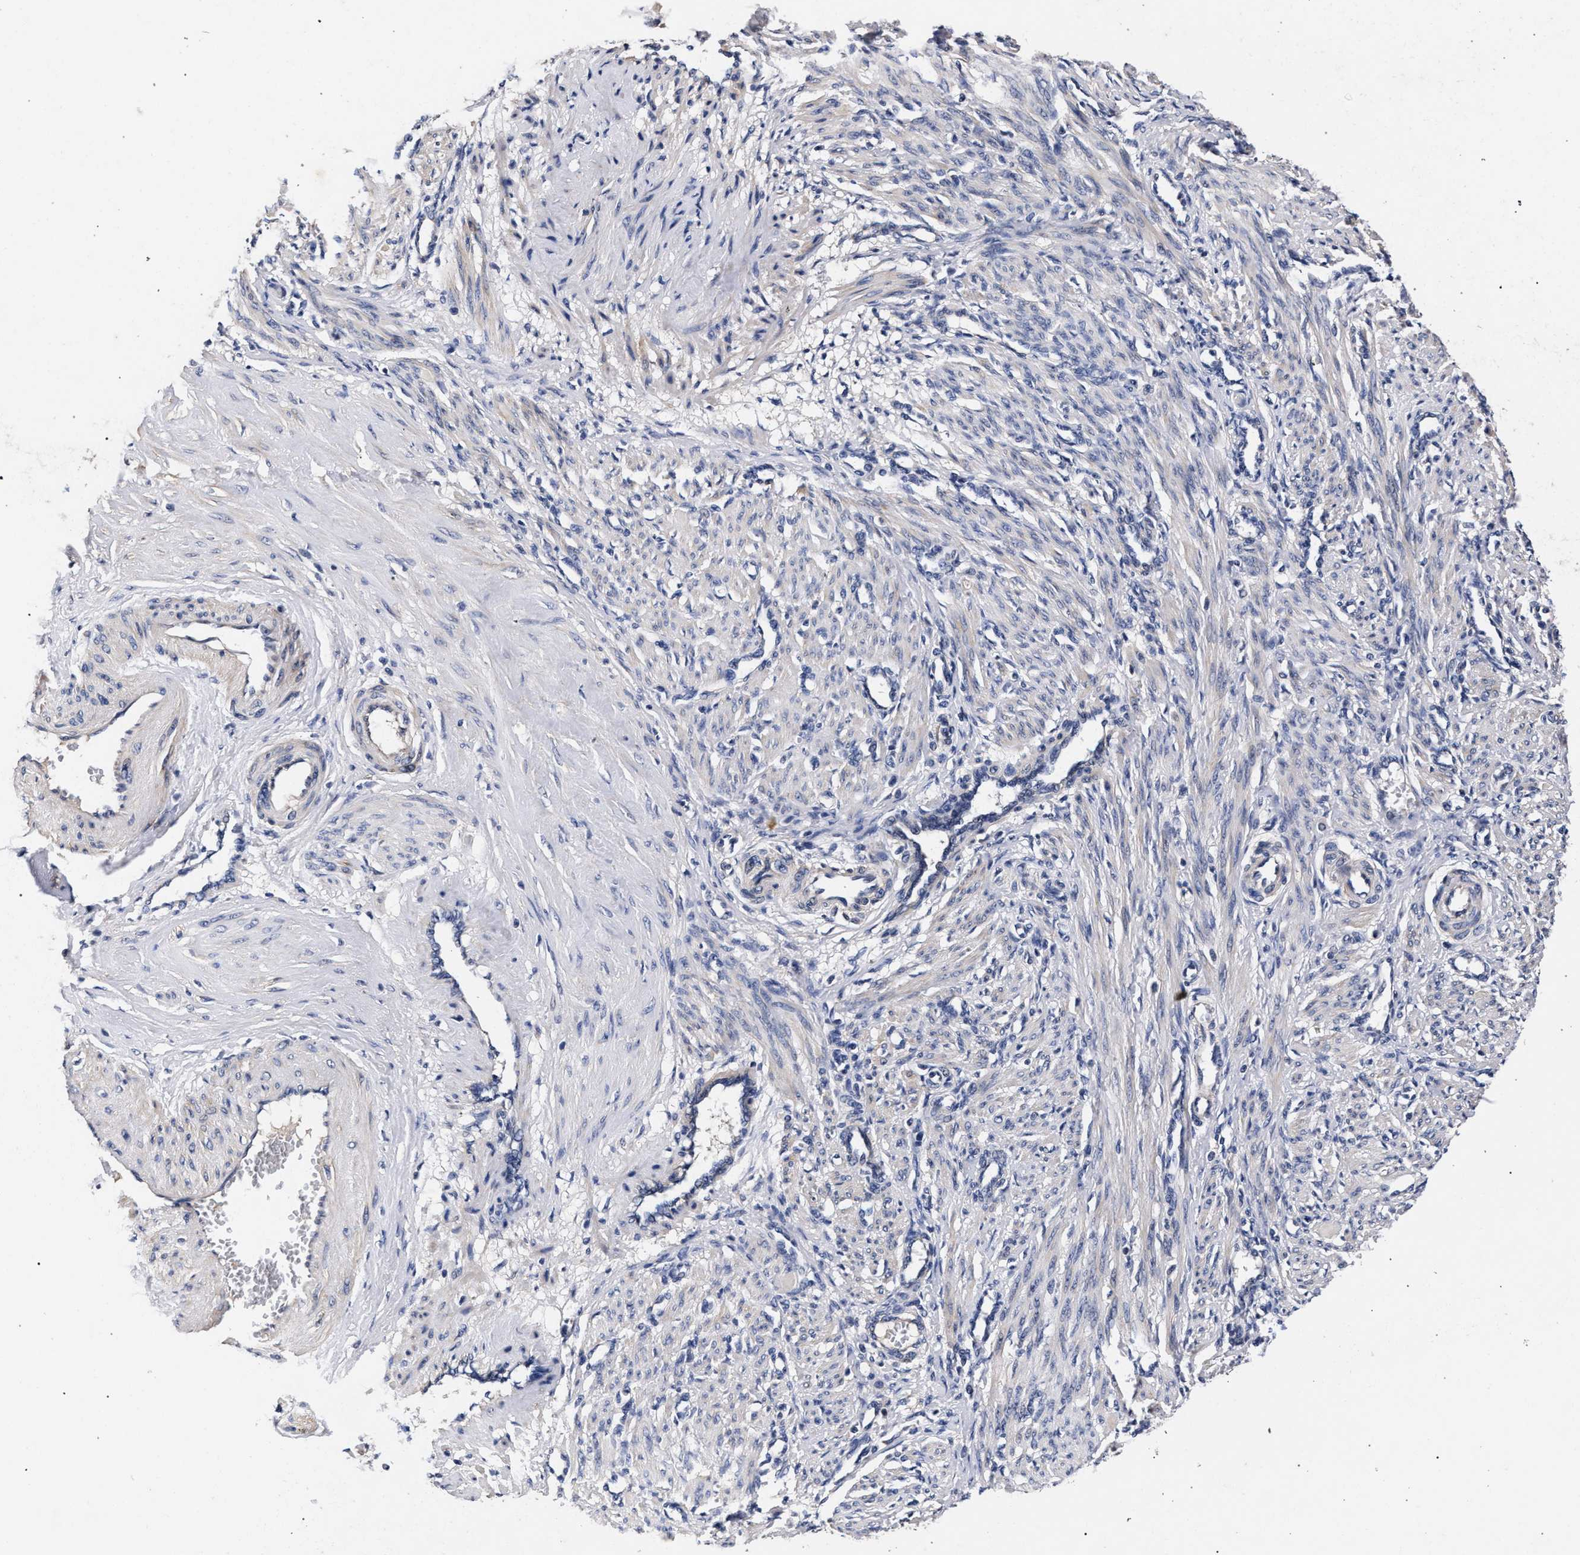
{"staining": {"intensity": "moderate", "quantity": "<25%", "location": "cytoplasmic/membranous"}, "tissue": "smooth muscle", "cell_type": "Smooth muscle cells", "image_type": "normal", "snomed": [{"axis": "morphology", "description": "Normal tissue, NOS"}, {"axis": "topography", "description": "Endometrium"}], "caption": "Protein staining displays moderate cytoplasmic/membranous positivity in approximately <25% of smooth muscle cells in benign smooth muscle.", "gene": "CFAP95", "patient": {"sex": "female", "age": 33}}